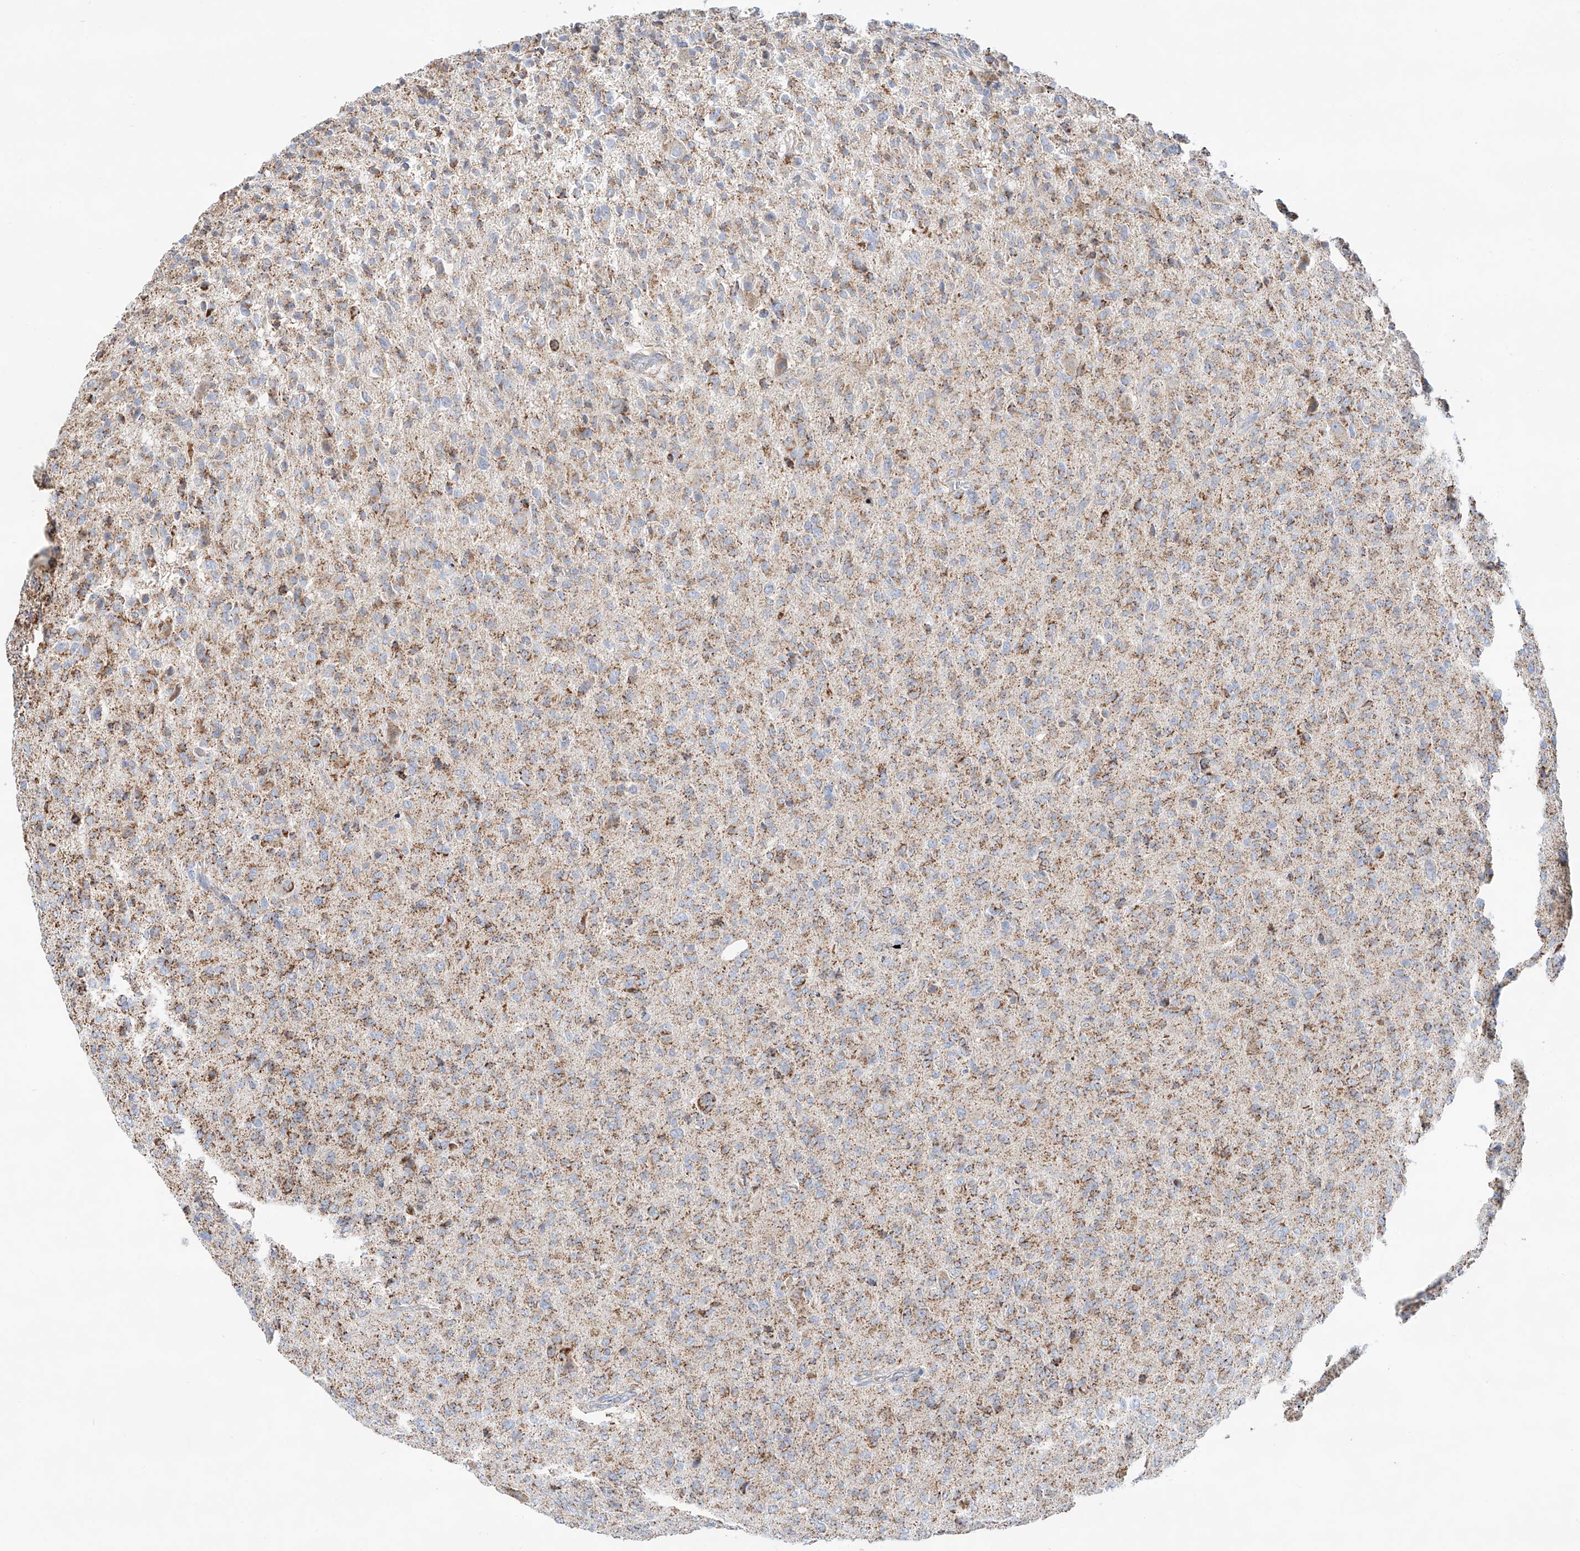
{"staining": {"intensity": "moderate", "quantity": "<25%", "location": "cytoplasmic/membranous"}, "tissue": "glioma", "cell_type": "Tumor cells", "image_type": "cancer", "snomed": [{"axis": "morphology", "description": "Glioma, malignant, High grade"}, {"axis": "topography", "description": "Brain"}], "caption": "A brown stain highlights moderate cytoplasmic/membranous positivity of a protein in glioma tumor cells. Using DAB (brown) and hematoxylin (blue) stains, captured at high magnification using brightfield microscopy.", "gene": "TTC27", "patient": {"sex": "female", "age": 57}}